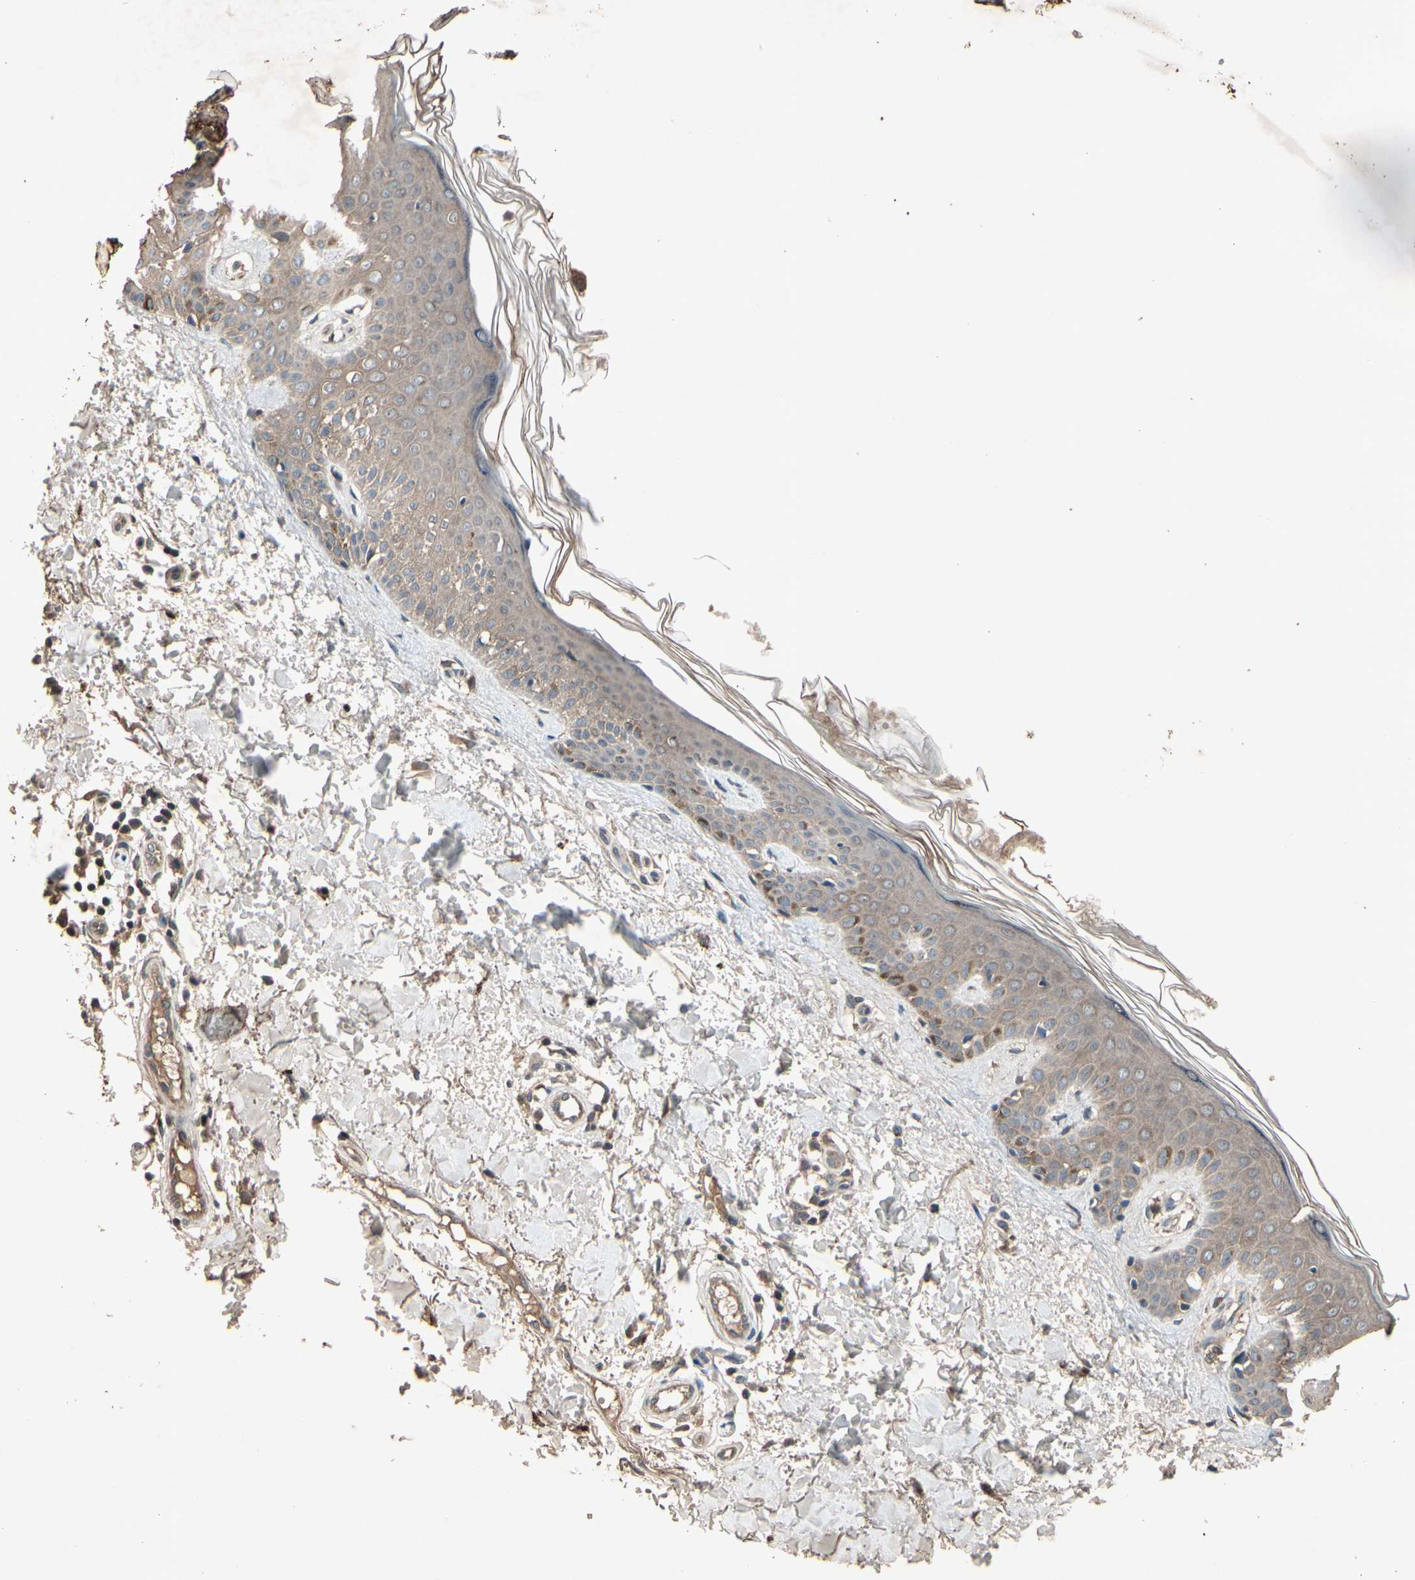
{"staining": {"intensity": "moderate", "quantity": ">75%", "location": "cytoplasmic/membranous"}, "tissue": "skin", "cell_type": "Fibroblasts", "image_type": "normal", "snomed": [{"axis": "morphology", "description": "Normal tissue, NOS"}, {"axis": "topography", "description": "Skin"}], "caption": "This is a histology image of immunohistochemistry staining of normal skin, which shows moderate staining in the cytoplasmic/membranous of fibroblasts.", "gene": "NSF", "patient": {"sex": "male", "age": 67}}